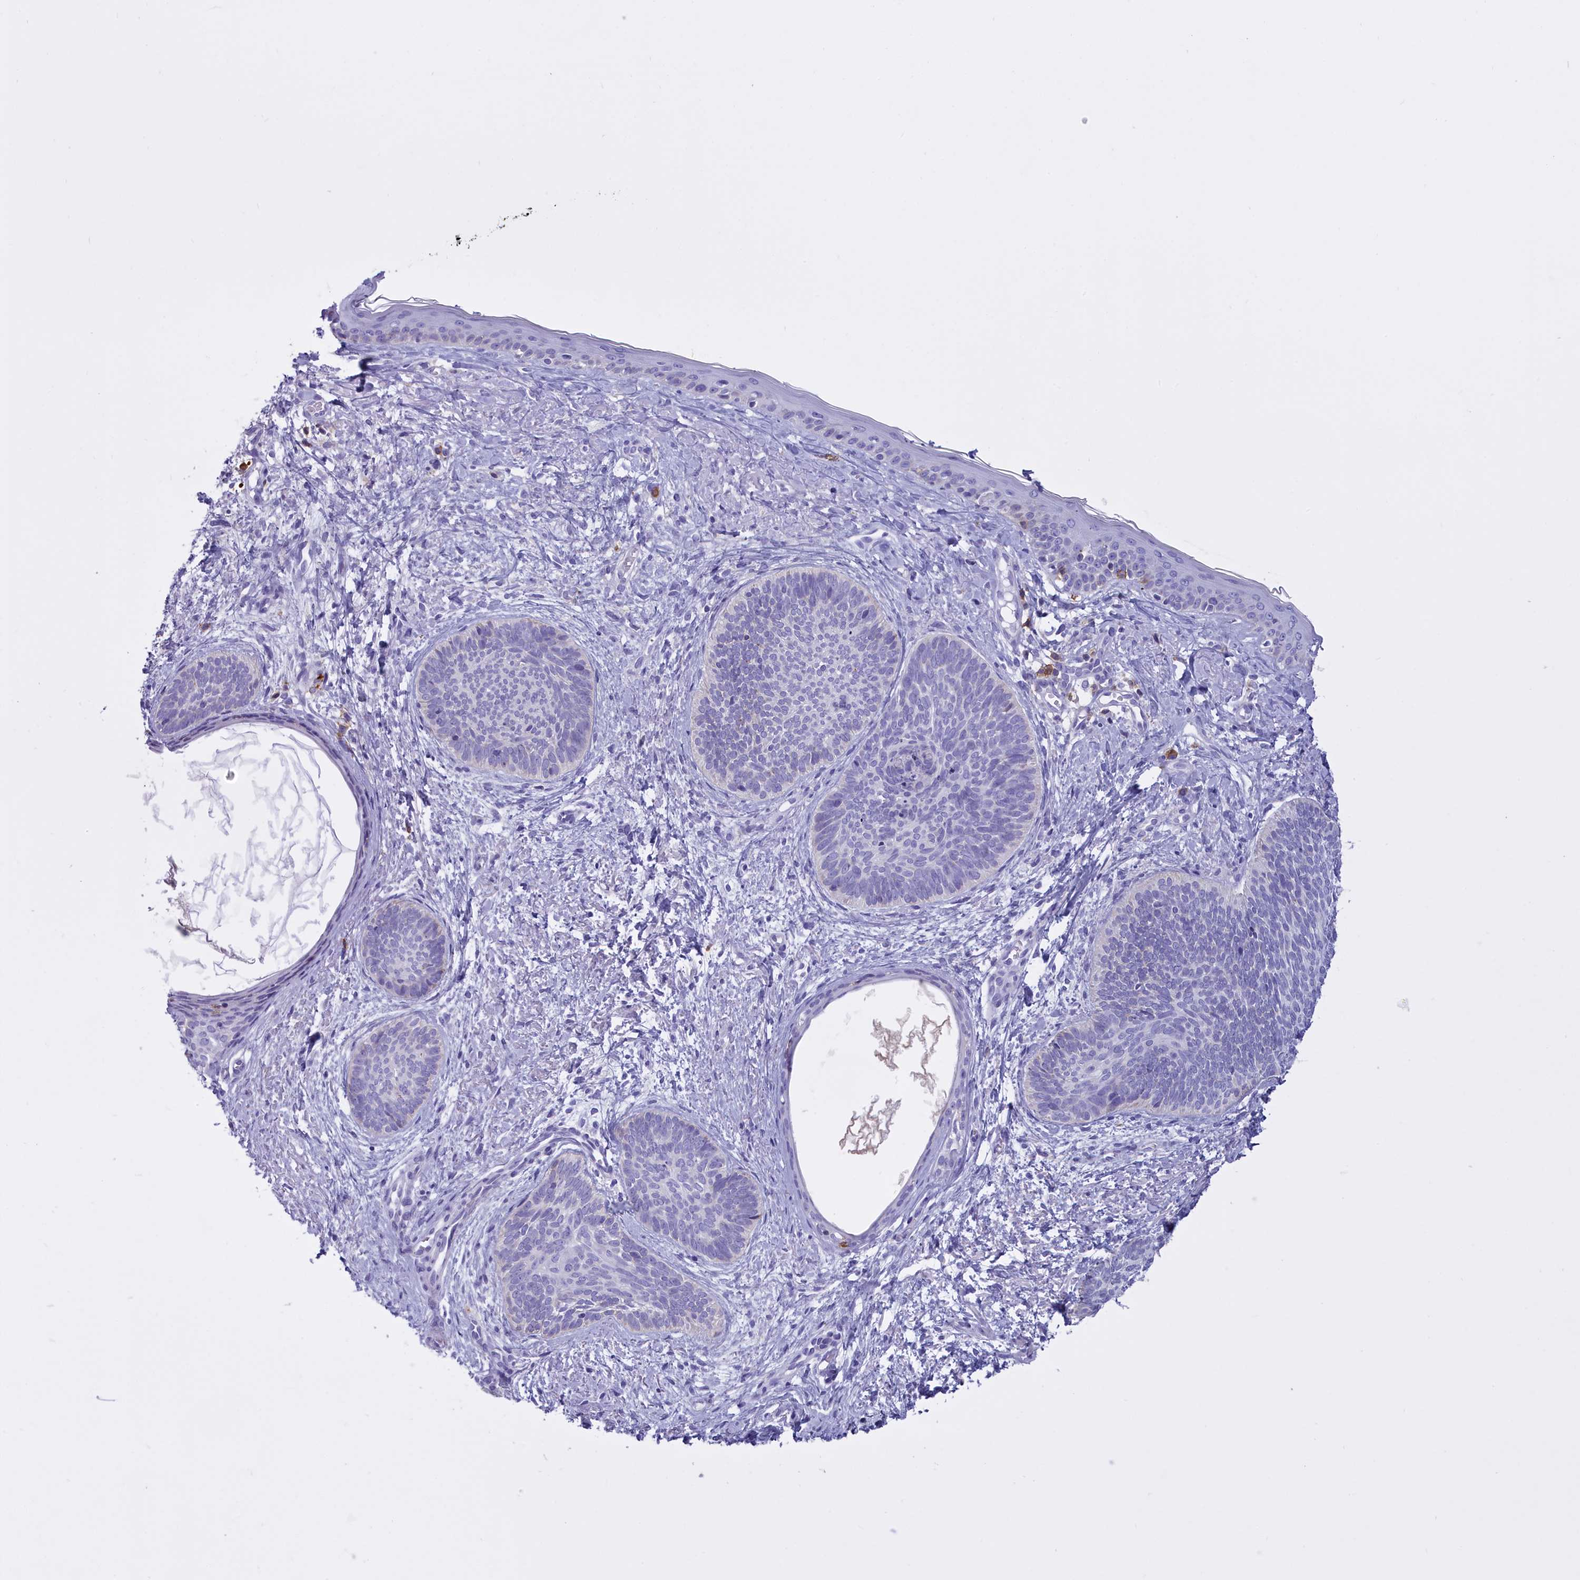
{"staining": {"intensity": "negative", "quantity": "none", "location": "none"}, "tissue": "skin cancer", "cell_type": "Tumor cells", "image_type": "cancer", "snomed": [{"axis": "morphology", "description": "Basal cell carcinoma"}, {"axis": "topography", "description": "Skin"}], "caption": "Skin cancer (basal cell carcinoma) was stained to show a protein in brown. There is no significant expression in tumor cells. (Stains: DAB IHC with hematoxylin counter stain, Microscopy: brightfield microscopy at high magnification).", "gene": "CD5", "patient": {"sex": "female", "age": 81}}